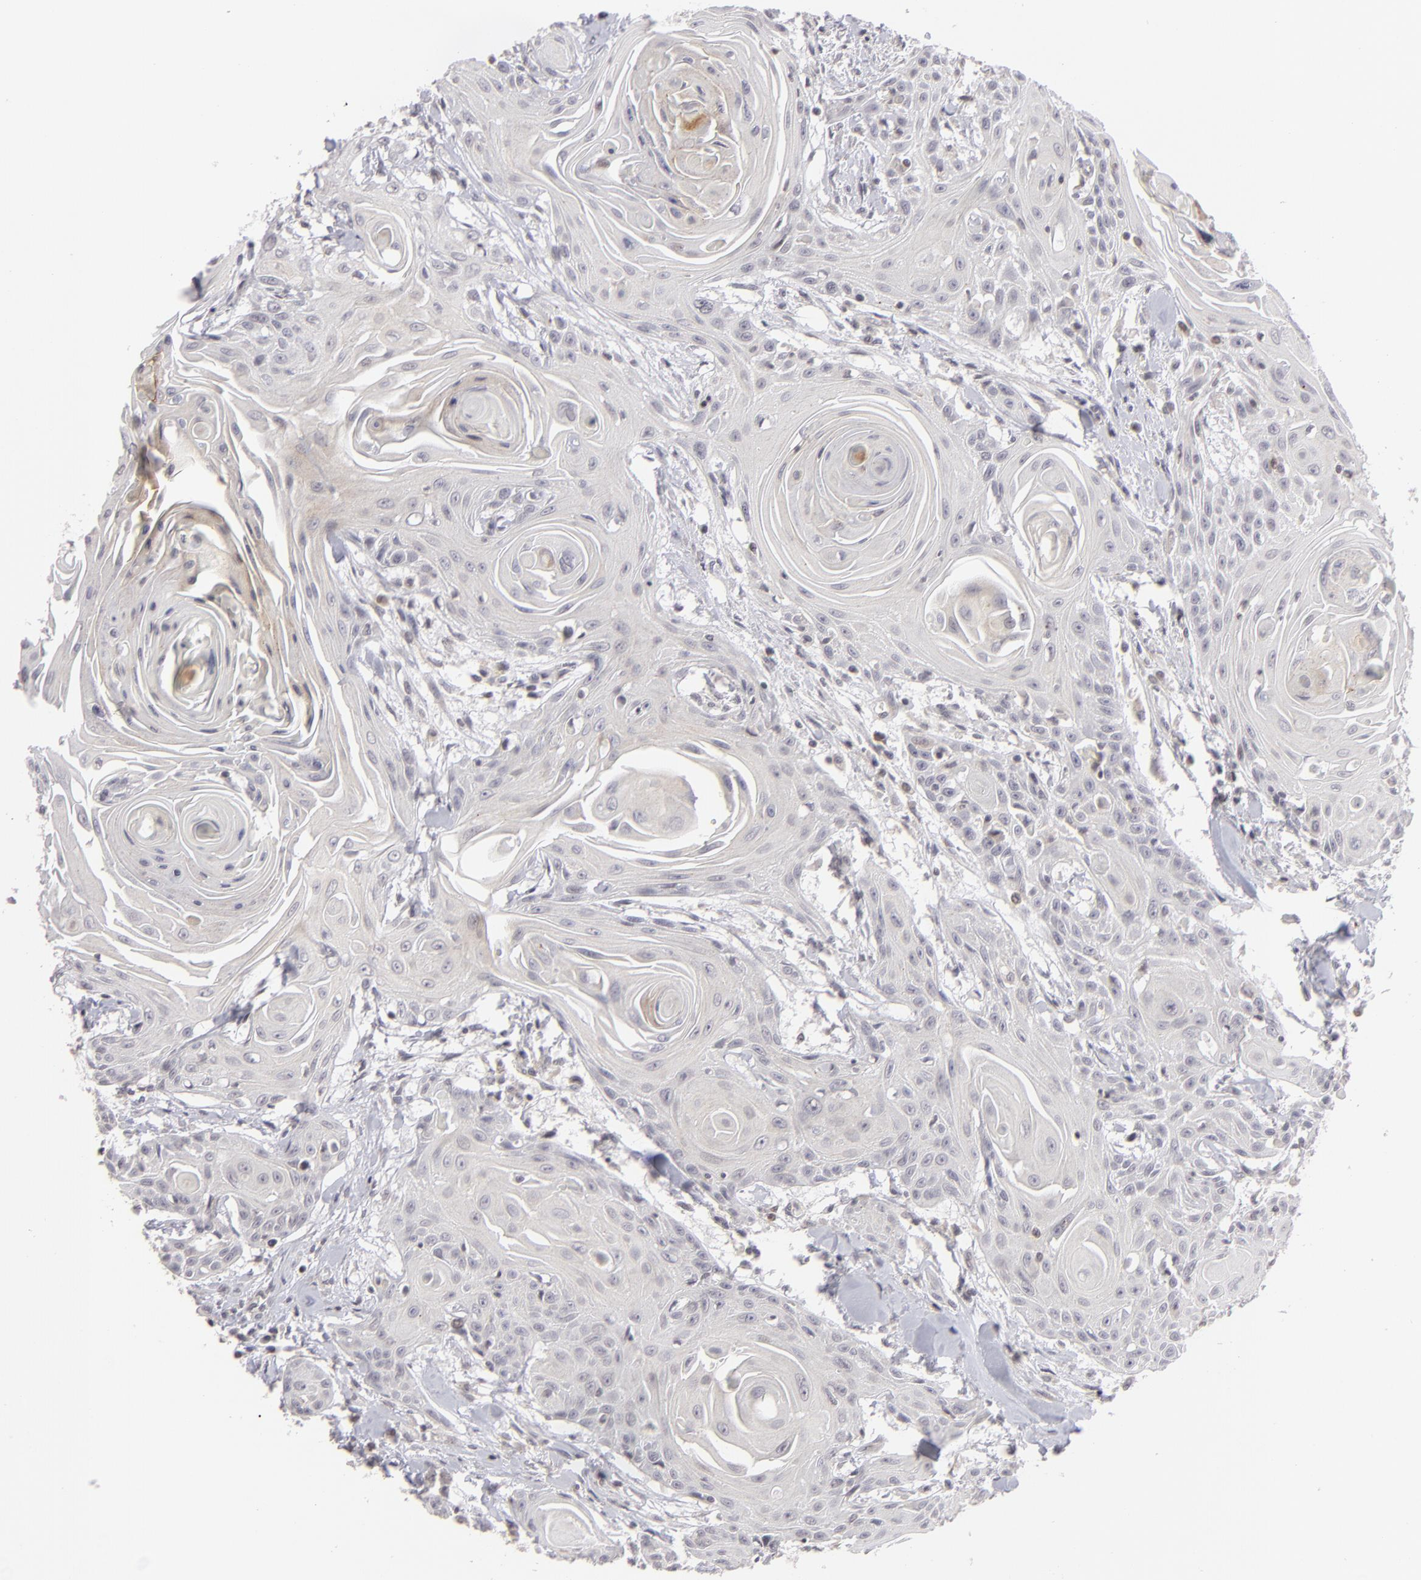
{"staining": {"intensity": "negative", "quantity": "none", "location": "none"}, "tissue": "head and neck cancer", "cell_type": "Tumor cells", "image_type": "cancer", "snomed": [{"axis": "morphology", "description": "Squamous cell carcinoma, NOS"}, {"axis": "morphology", "description": "Squamous cell carcinoma, metastatic, NOS"}, {"axis": "topography", "description": "Lymph node"}, {"axis": "topography", "description": "Salivary gland"}, {"axis": "topography", "description": "Head-Neck"}], "caption": "IHC of head and neck squamous cell carcinoma shows no positivity in tumor cells.", "gene": "CLDN2", "patient": {"sex": "female", "age": 74}}